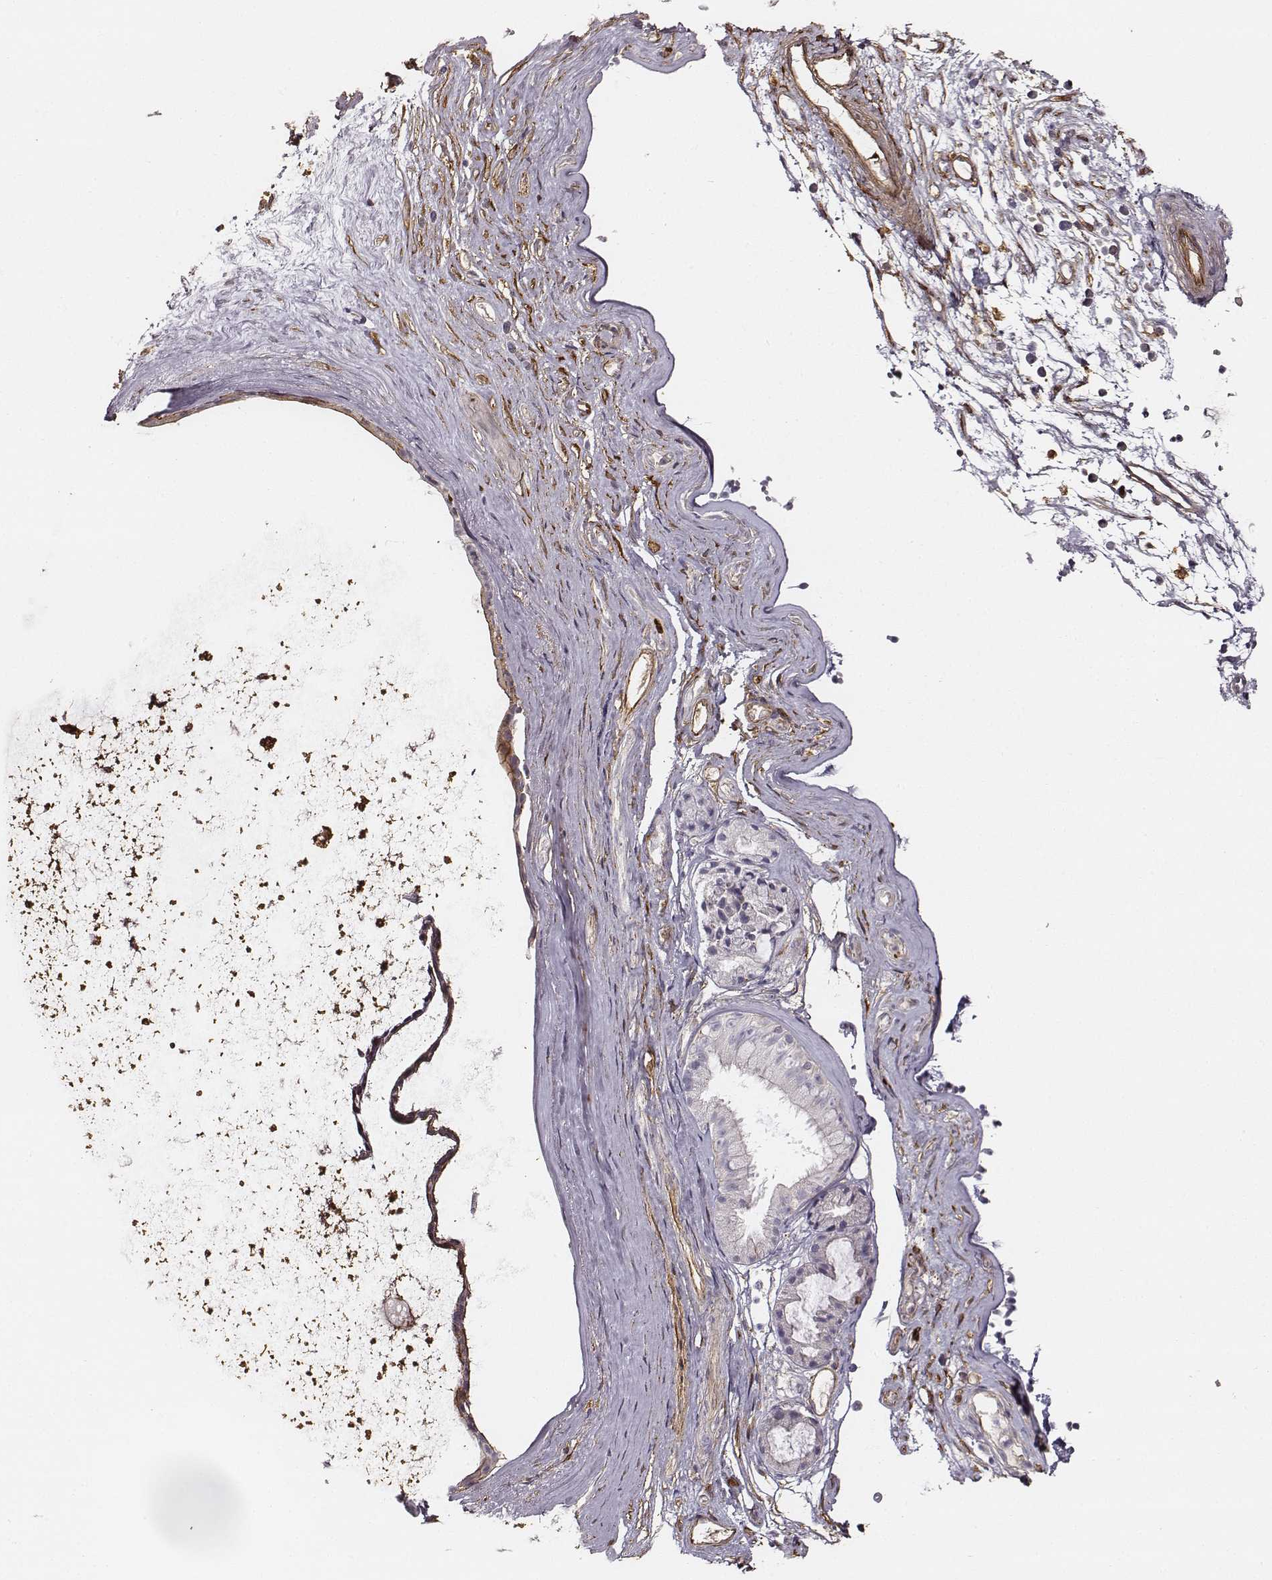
{"staining": {"intensity": "negative", "quantity": "none", "location": "none"}, "tissue": "nasopharynx", "cell_type": "Respiratory epithelial cells", "image_type": "normal", "snomed": [{"axis": "morphology", "description": "Normal tissue, NOS"}, {"axis": "topography", "description": "Nasopharynx"}], "caption": "There is no significant staining in respiratory epithelial cells of nasopharynx. (DAB (3,3'-diaminobenzidine) immunohistochemistry (IHC), high magnification).", "gene": "ZYX", "patient": {"sex": "female", "age": 85}}